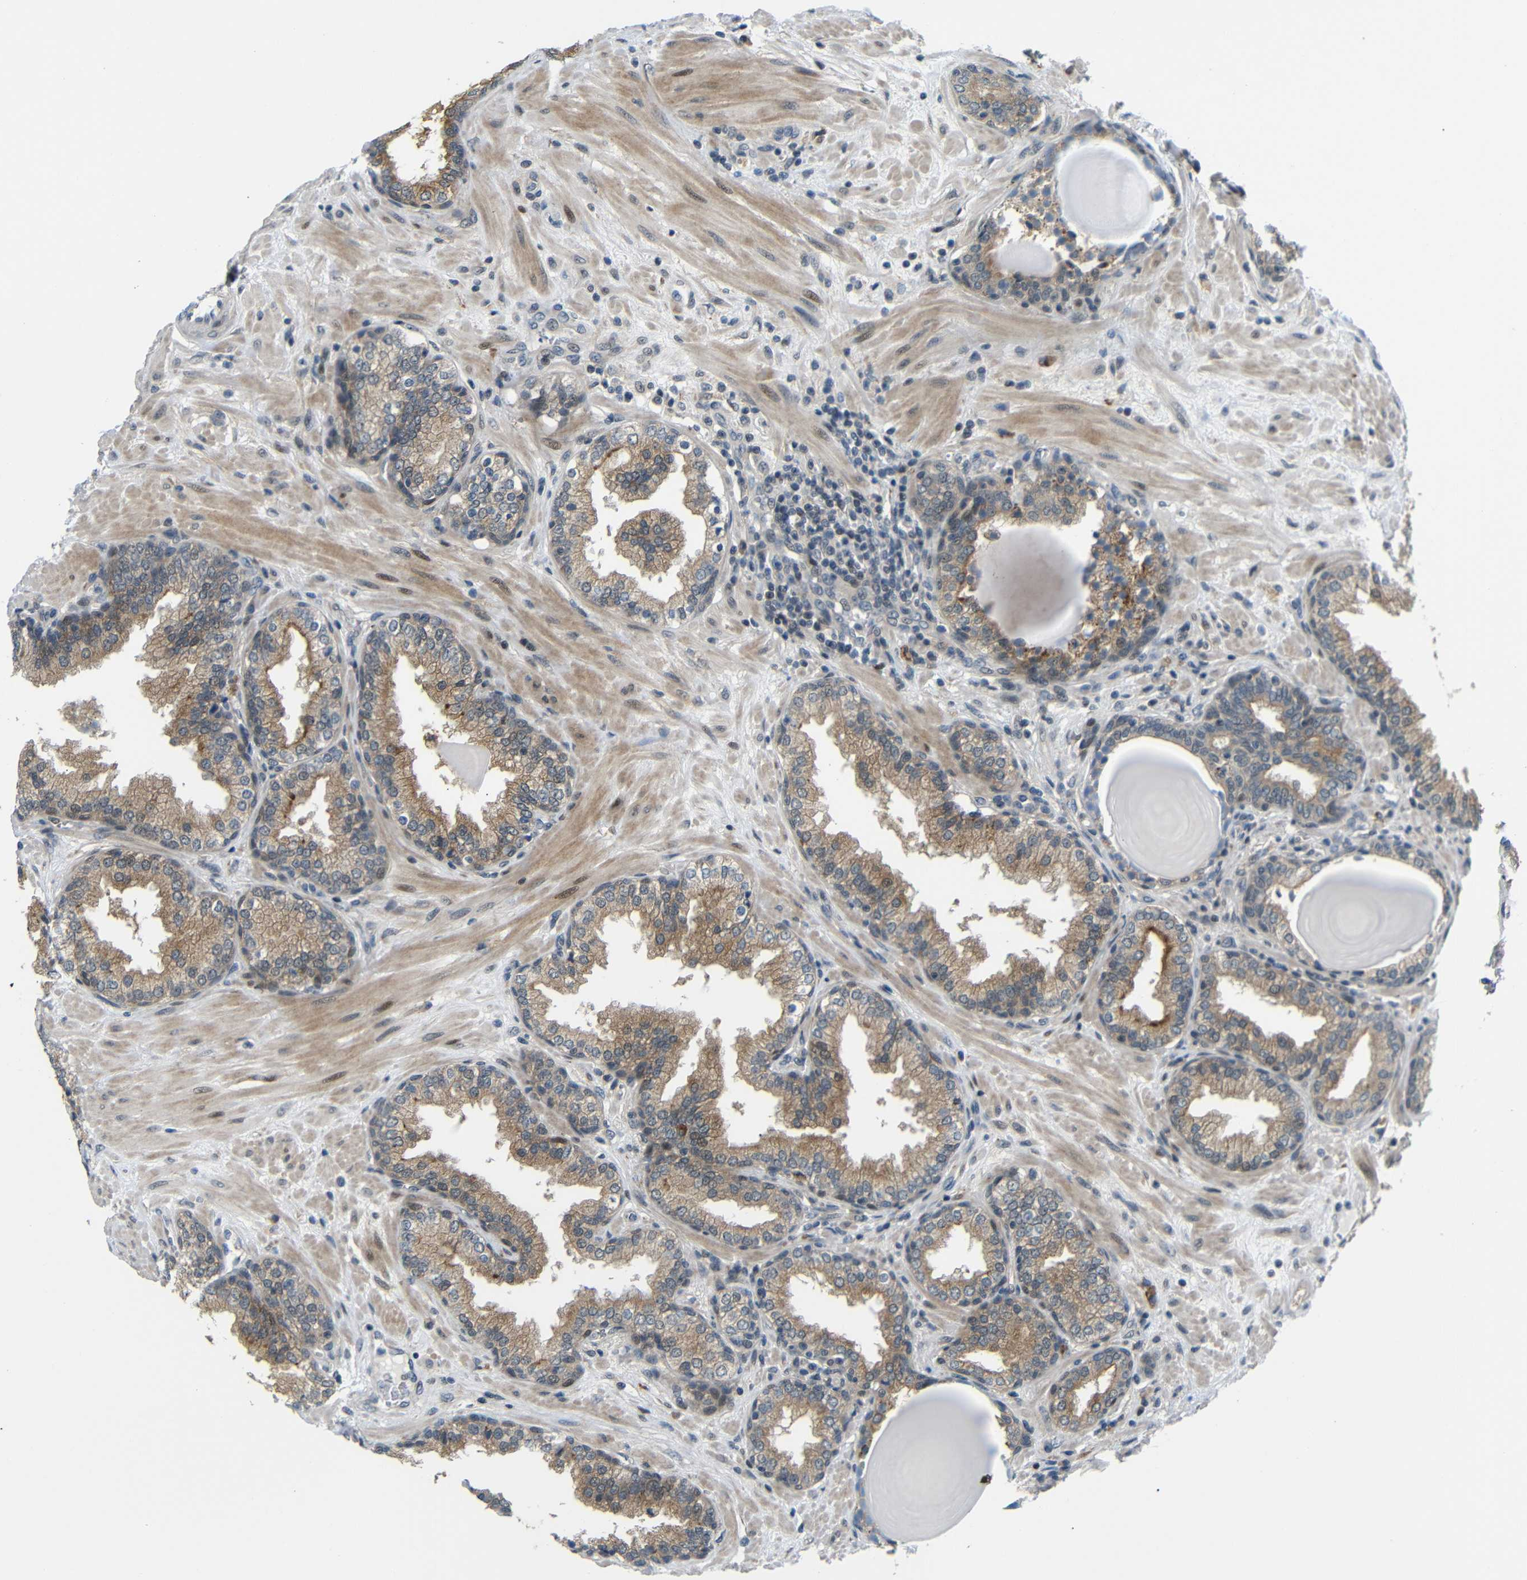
{"staining": {"intensity": "moderate", "quantity": ">75%", "location": "cytoplasmic/membranous"}, "tissue": "prostate", "cell_type": "Glandular cells", "image_type": "normal", "snomed": [{"axis": "morphology", "description": "Normal tissue, NOS"}, {"axis": "topography", "description": "Prostate"}], "caption": "Protein staining demonstrates moderate cytoplasmic/membranous staining in approximately >75% of glandular cells in benign prostate.", "gene": "SYDE1", "patient": {"sex": "male", "age": 51}}